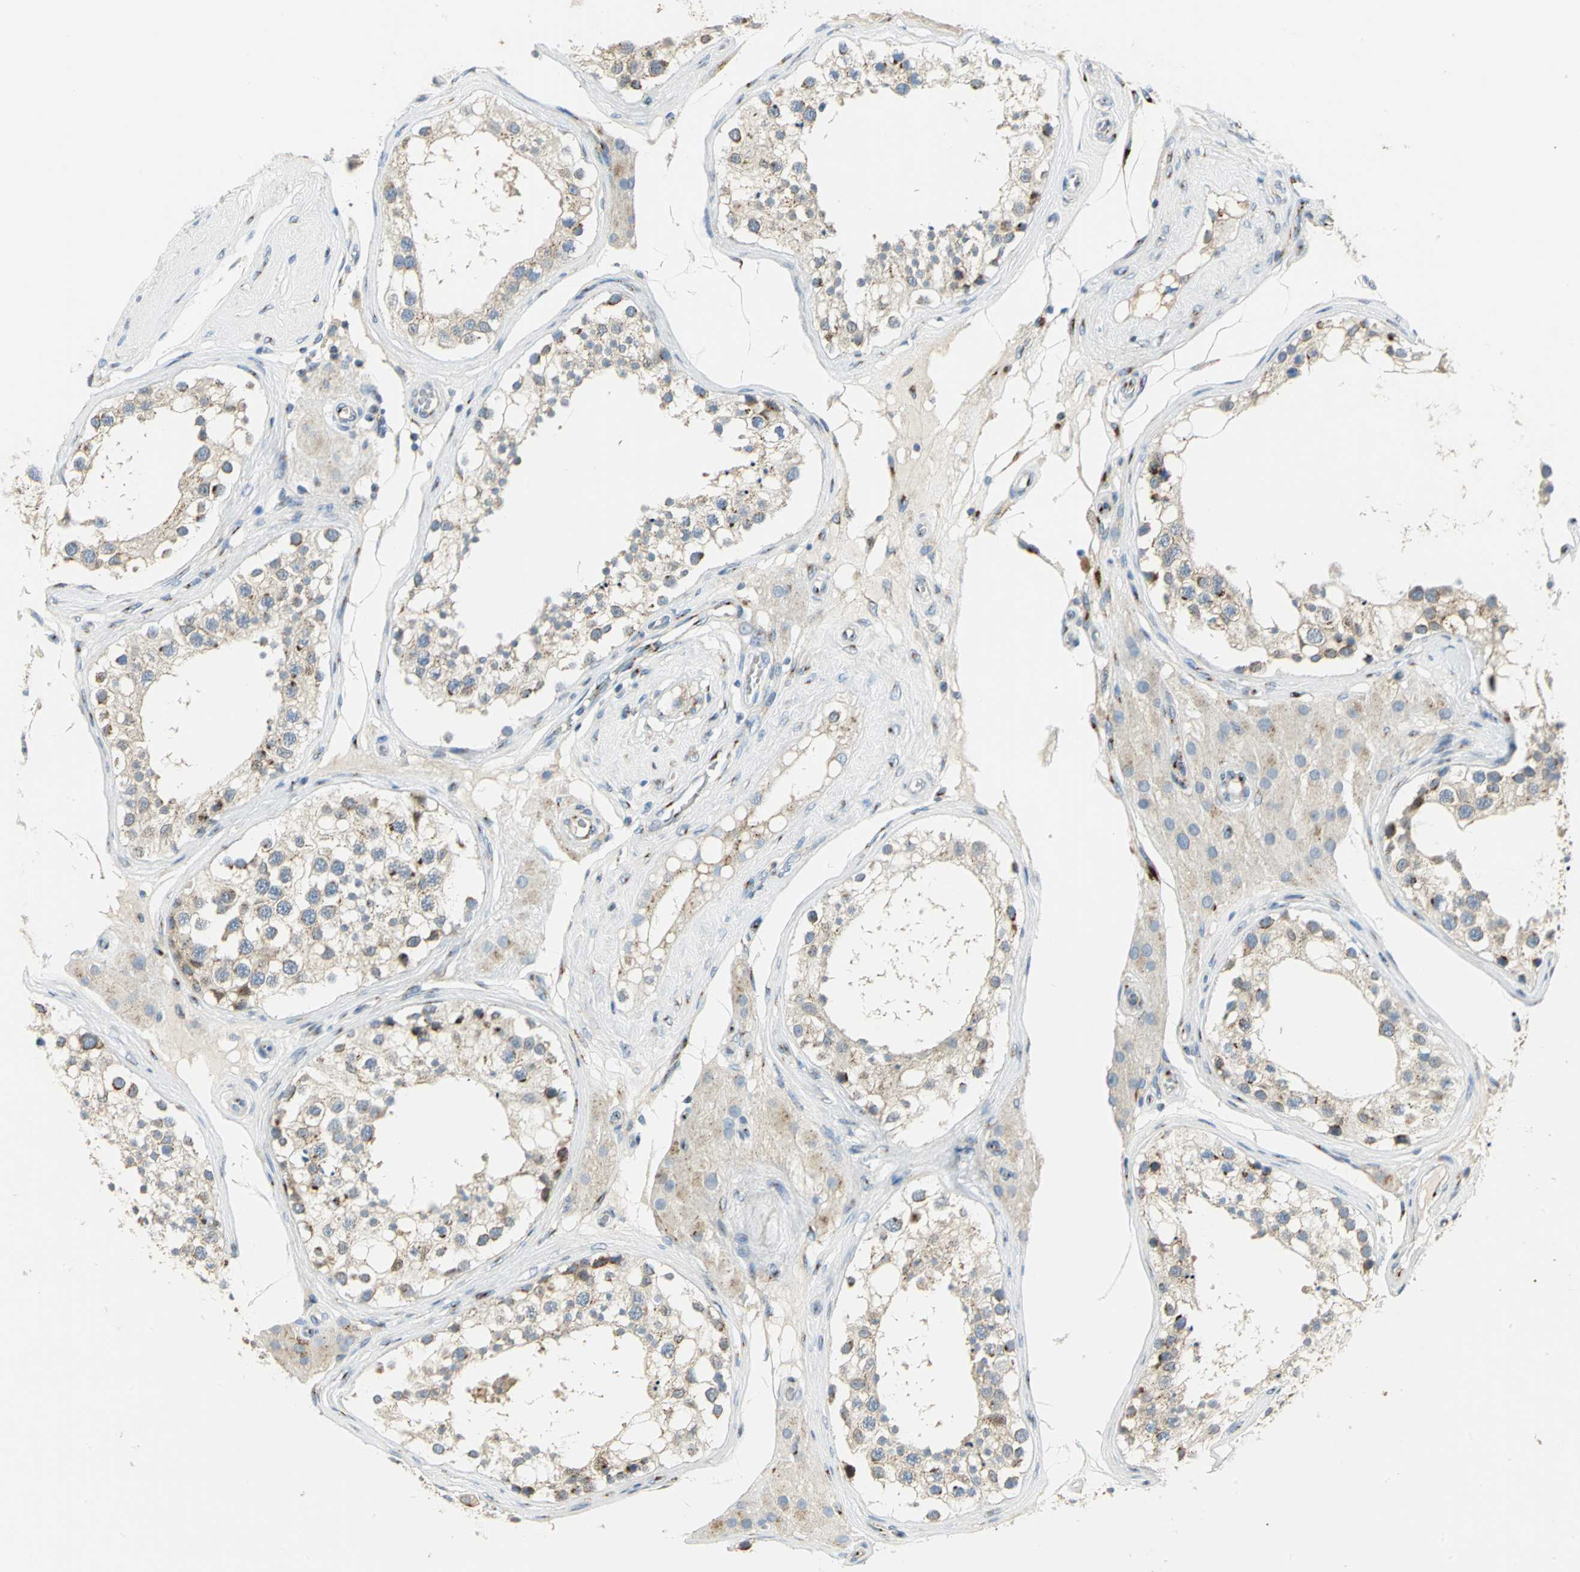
{"staining": {"intensity": "moderate", "quantity": ">75%", "location": "cytoplasmic/membranous"}, "tissue": "testis", "cell_type": "Cells in seminiferous ducts", "image_type": "normal", "snomed": [{"axis": "morphology", "description": "Normal tissue, NOS"}, {"axis": "topography", "description": "Testis"}], "caption": "Immunohistochemical staining of unremarkable human testis reveals moderate cytoplasmic/membranous protein positivity in approximately >75% of cells in seminiferous ducts.", "gene": "GPR3", "patient": {"sex": "male", "age": 68}}